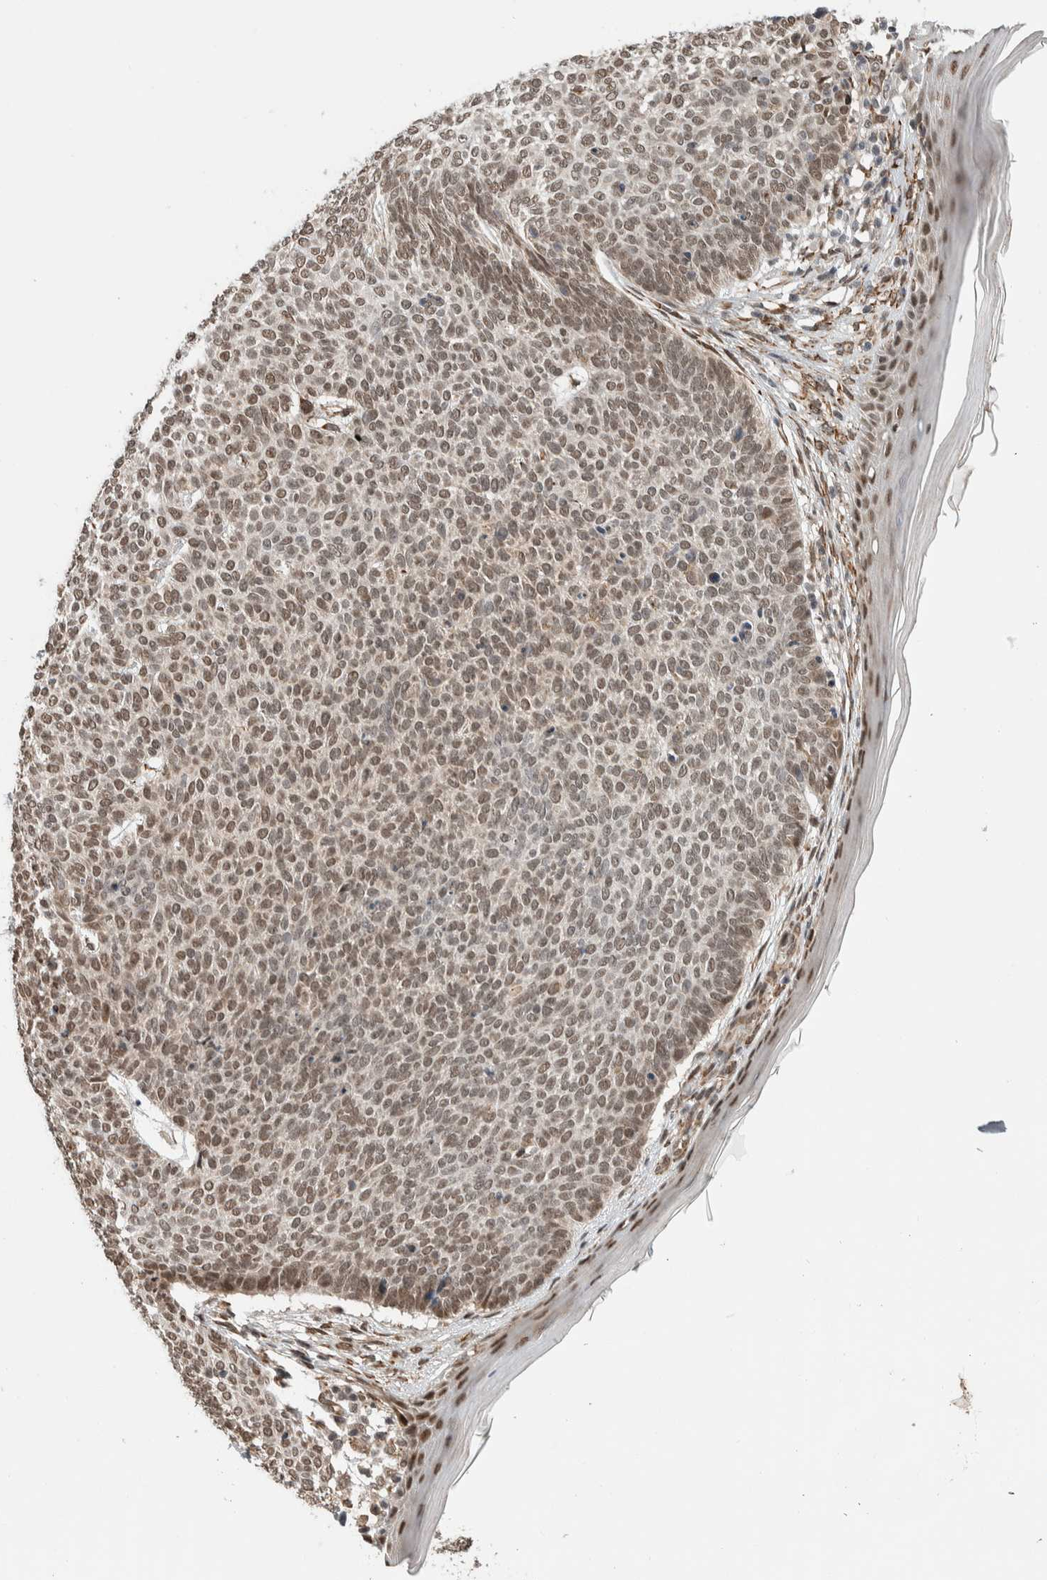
{"staining": {"intensity": "moderate", "quantity": ">75%", "location": "nuclear"}, "tissue": "skin cancer", "cell_type": "Tumor cells", "image_type": "cancer", "snomed": [{"axis": "morphology", "description": "Normal tissue, NOS"}, {"axis": "morphology", "description": "Basal cell carcinoma"}, {"axis": "topography", "description": "Skin"}], "caption": "High-magnification brightfield microscopy of skin basal cell carcinoma stained with DAB (3,3'-diaminobenzidine) (brown) and counterstained with hematoxylin (blue). tumor cells exhibit moderate nuclear positivity is identified in about>75% of cells. The staining was performed using DAB (3,3'-diaminobenzidine) to visualize the protein expression in brown, while the nuclei were stained in blue with hematoxylin (Magnification: 20x).", "gene": "TNRC18", "patient": {"sex": "male", "age": 50}}